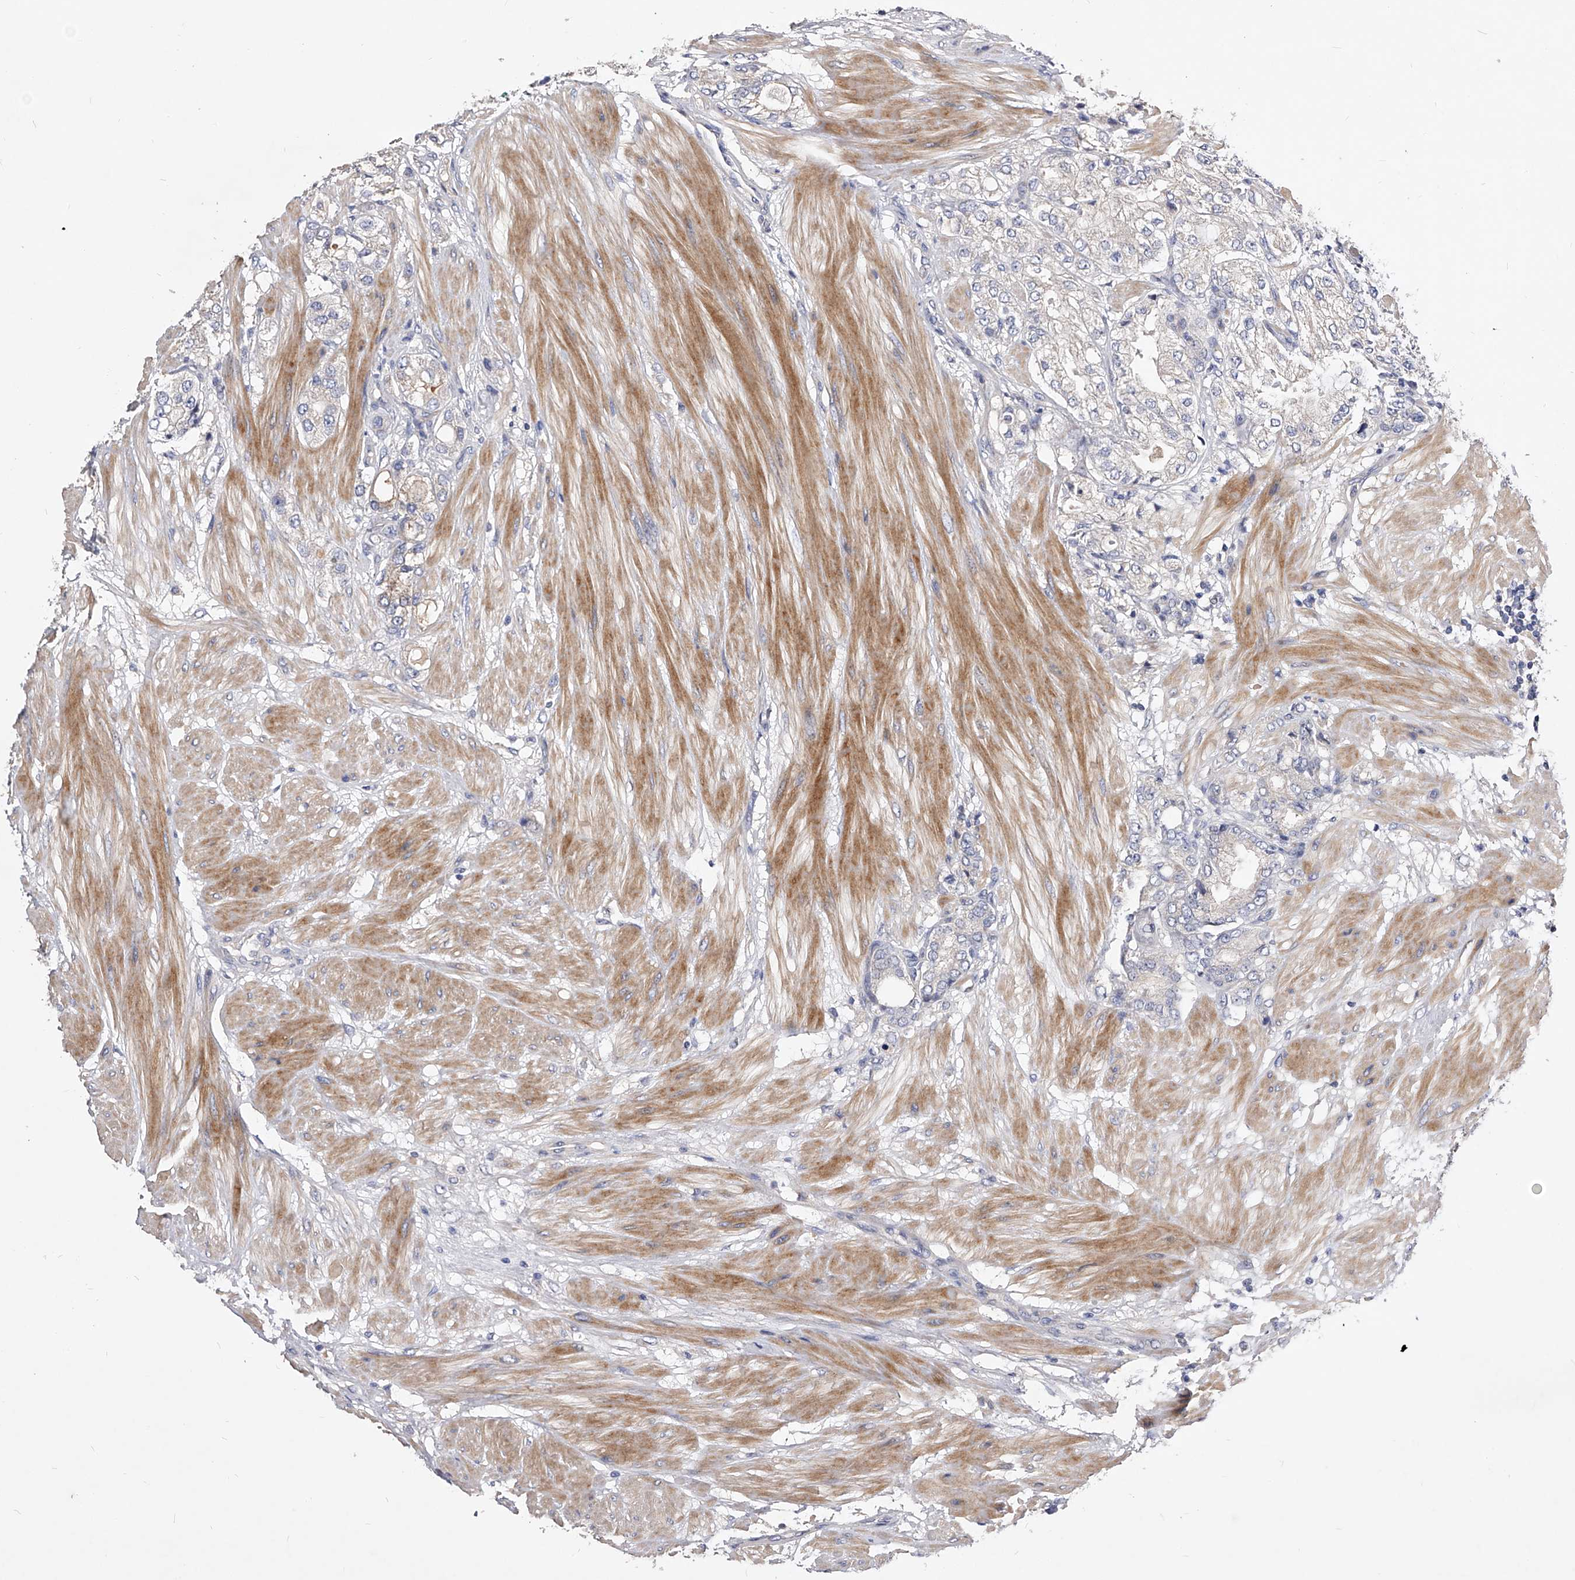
{"staining": {"intensity": "negative", "quantity": "none", "location": "none"}, "tissue": "prostate cancer", "cell_type": "Tumor cells", "image_type": "cancer", "snomed": [{"axis": "morphology", "description": "Adenocarcinoma, High grade"}, {"axis": "topography", "description": "Prostate"}], "caption": "Tumor cells show no significant expression in high-grade adenocarcinoma (prostate).", "gene": "ARL4C", "patient": {"sex": "male", "age": 50}}